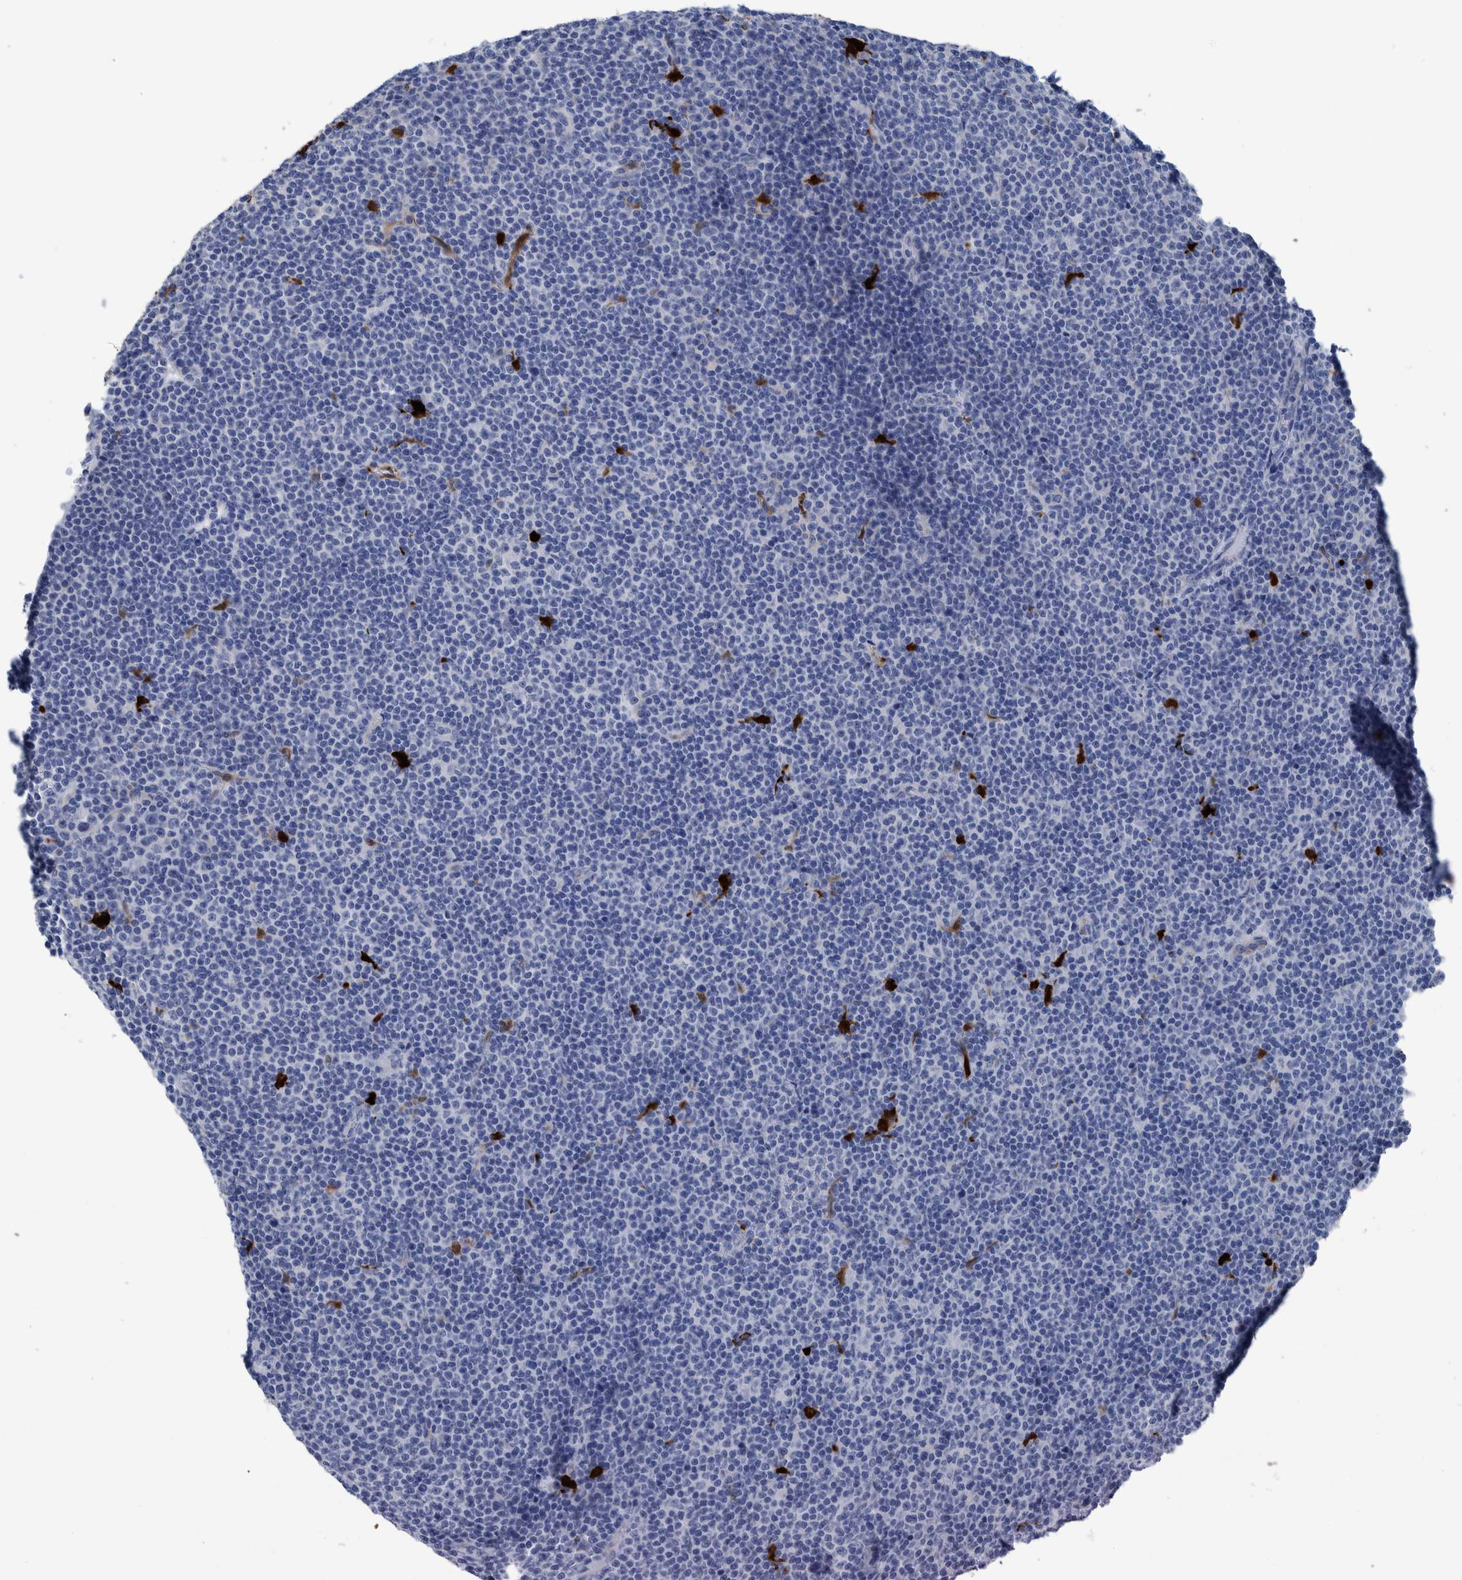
{"staining": {"intensity": "negative", "quantity": "none", "location": "none"}, "tissue": "lymphoma", "cell_type": "Tumor cells", "image_type": "cancer", "snomed": [{"axis": "morphology", "description": "Malignant lymphoma, non-Hodgkin's type, Low grade"}, {"axis": "topography", "description": "Lymph node"}], "caption": "A high-resolution micrograph shows immunohistochemistry (IHC) staining of malignant lymphoma, non-Hodgkin's type (low-grade), which displays no significant positivity in tumor cells. (DAB immunohistochemistry with hematoxylin counter stain).", "gene": "IDO1", "patient": {"sex": "female", "age": 67}}